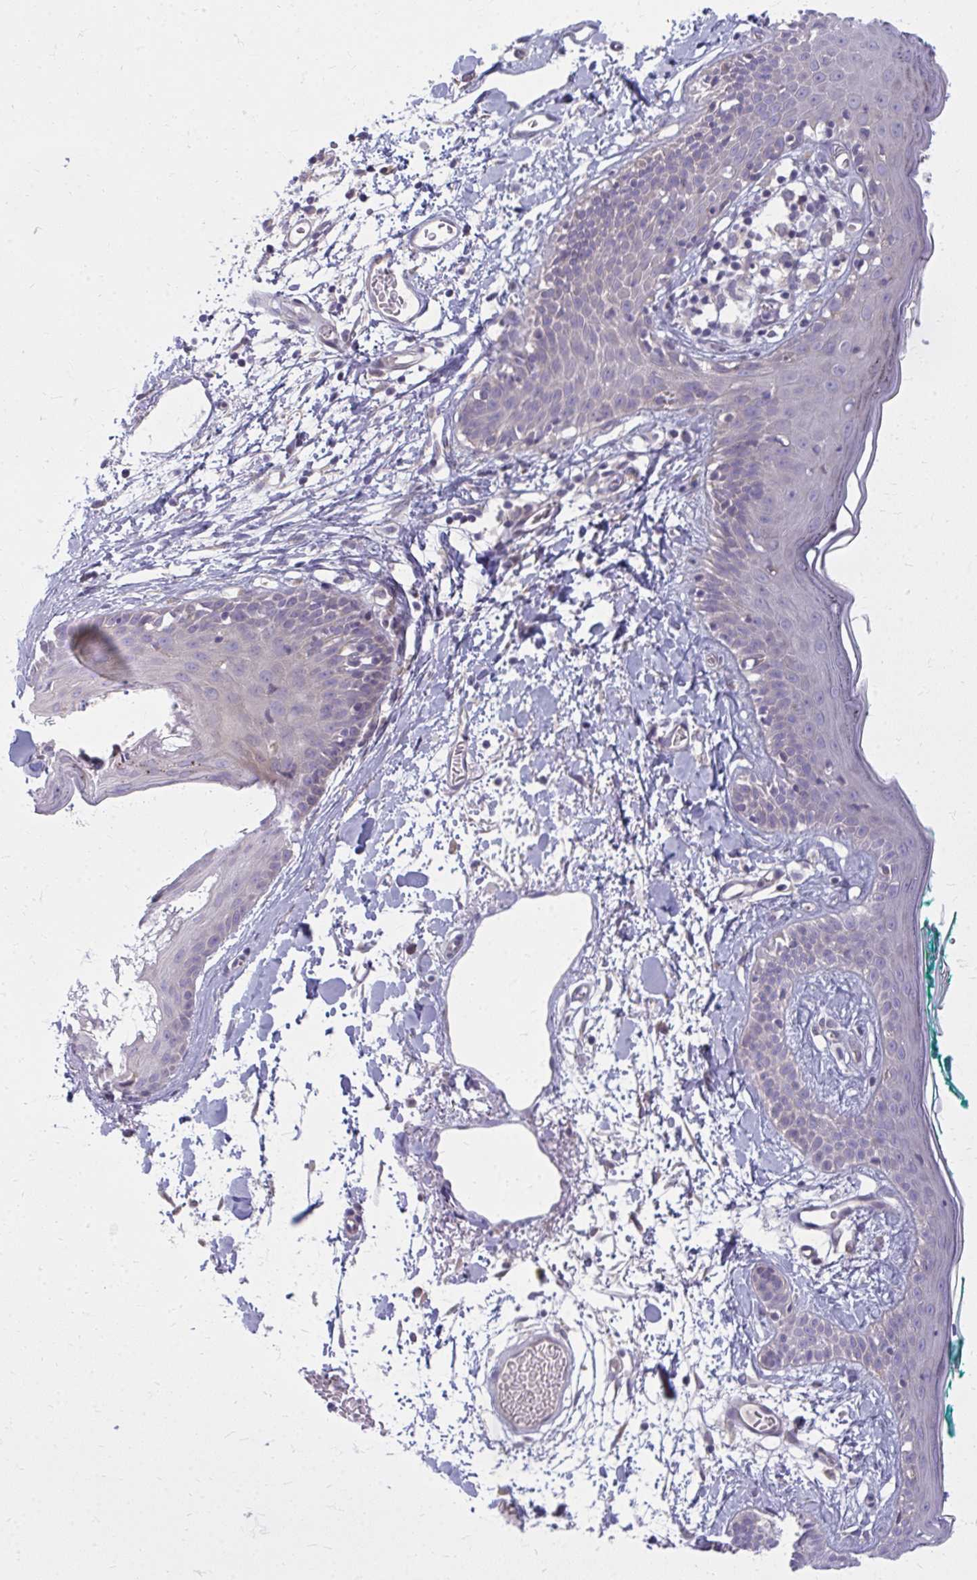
{"staining": {"intensity": "negative", "quantity": "none", "location": "none"}, "tissue": "skin", "cell_type": "Fibroblasts", "image_type": "normal", "snomed": [{"axis": "morphology", "description": "Normal tissue, NOS"}, {"axis": "topography", "description": "Skin"}], "caption": "Immunohistochemical staining of normal skin displays no significant positivity in fibroblasts.", "gene": "CEMP1", "patient": {"sex": "male", "age": 79}}